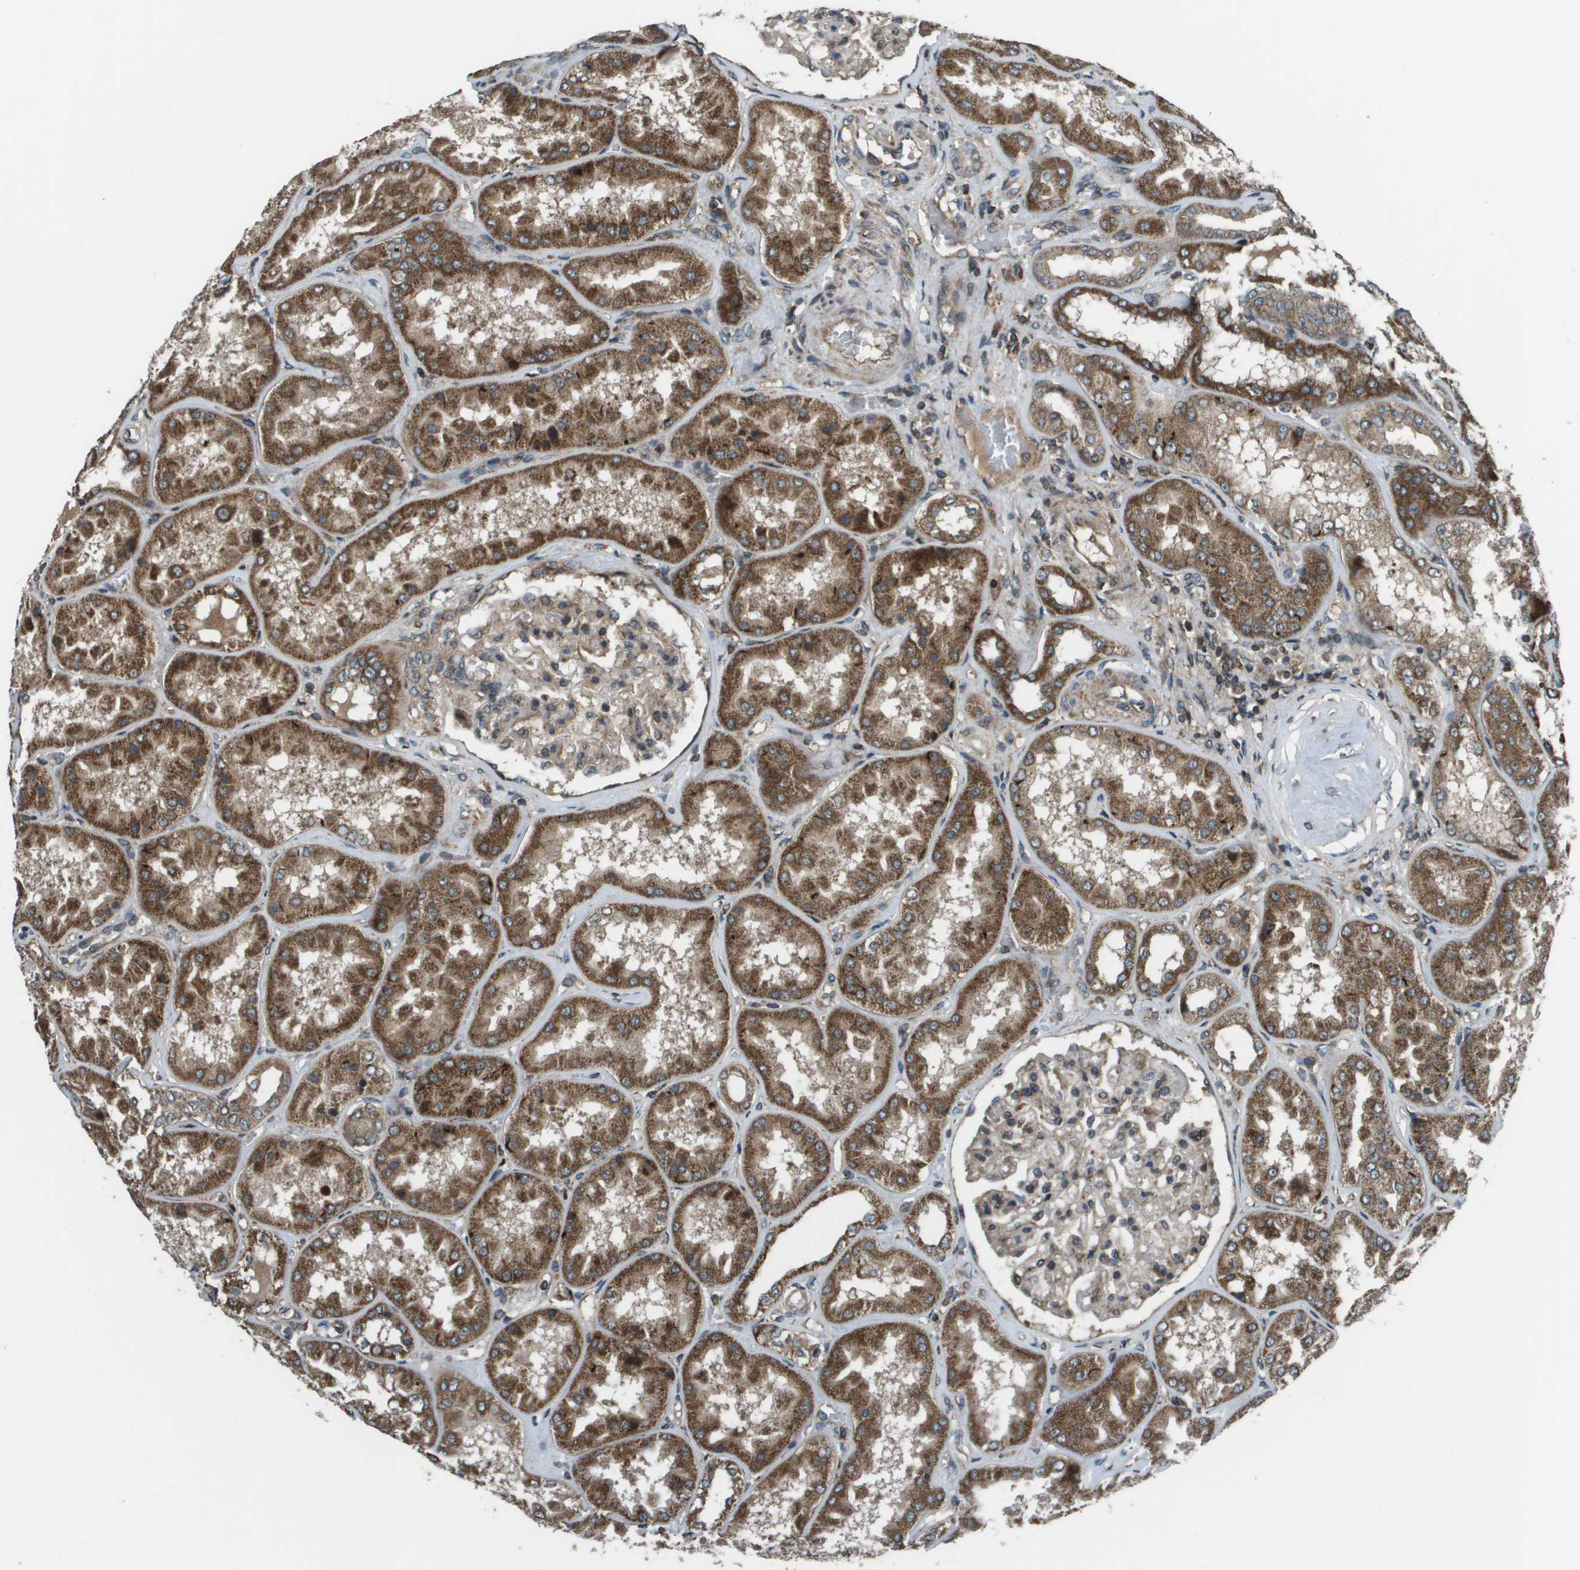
{"staining": {"intensity": "weak", "quantity": "25%-75%", "location": "cytoplasmic/membranous"}, "tissue": "kidney", "cell_type": "Cells in glomeruli", "image_type": "normal", "snomed": [{"axis": "morphology", "description": "Normal tissue, NOS"}, {"axis": "topography", "description": "Kidney"}], "caption": "This image reveals immunohistochemistry (IHC) staining of benign human kidney, with low weak cytoplasmic/membranous expression in about 25%-75% of cells in glomeruli.", "gene": "PLPBP", "patient": {"sex": "female", "age": 56}}